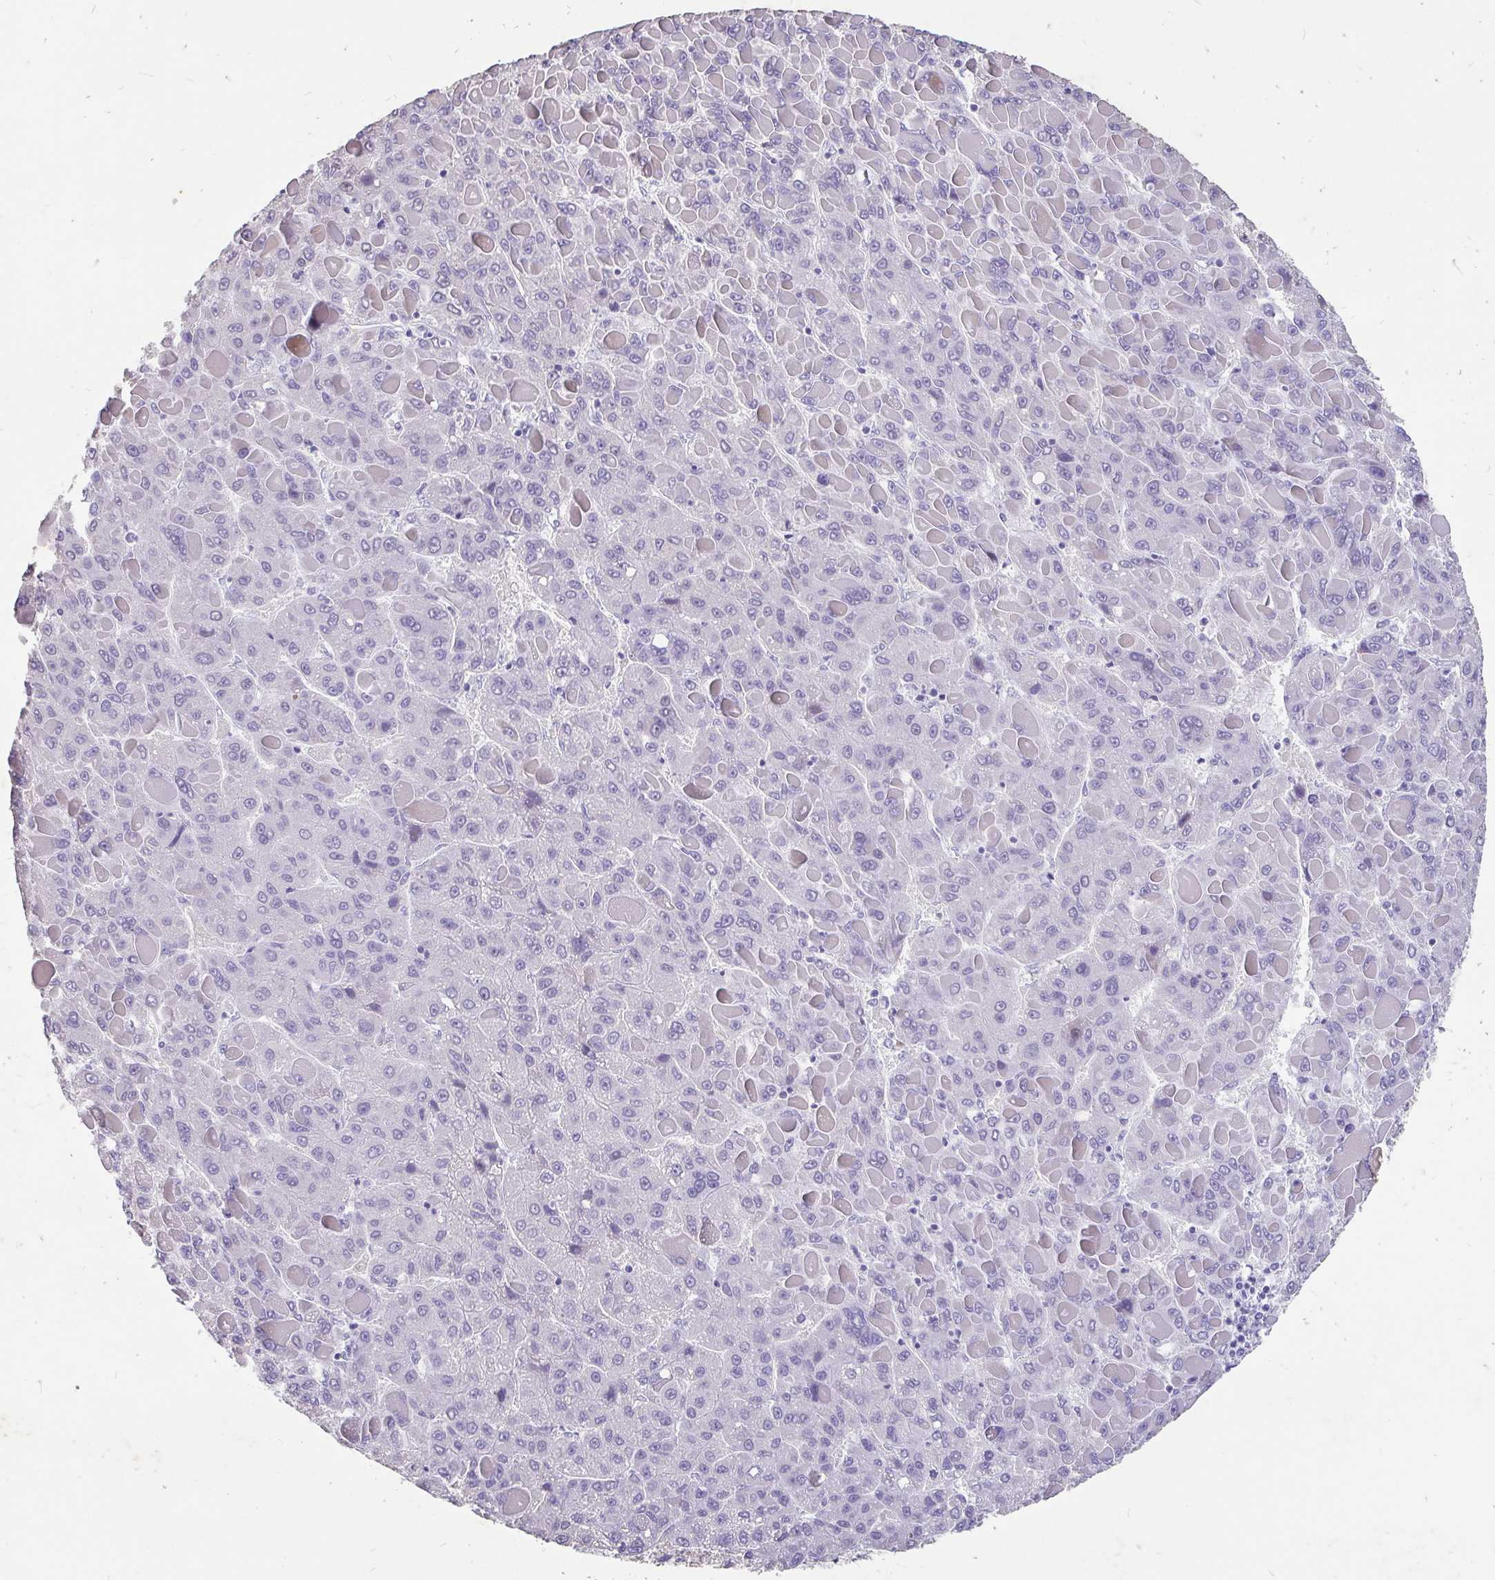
{"staining": {"intensity": "negative", "quantity": "none", "location": "none"}, "tissue": "liver cancer", "cell_type": "Tumor cells", "image_type": "cancer", "snomed": [{"axis": "morphology", "description": "Carcinoma, Hepatocellular, NOS"}, {"axis": "topography", "description": "Liver"}], "caption": "Liver cancer stained for a protein using immunohistochemistry (IHC) reveals no expression tumor cells.", "gene": "EML5", "patient": {"sex": "female", "age": 82}}